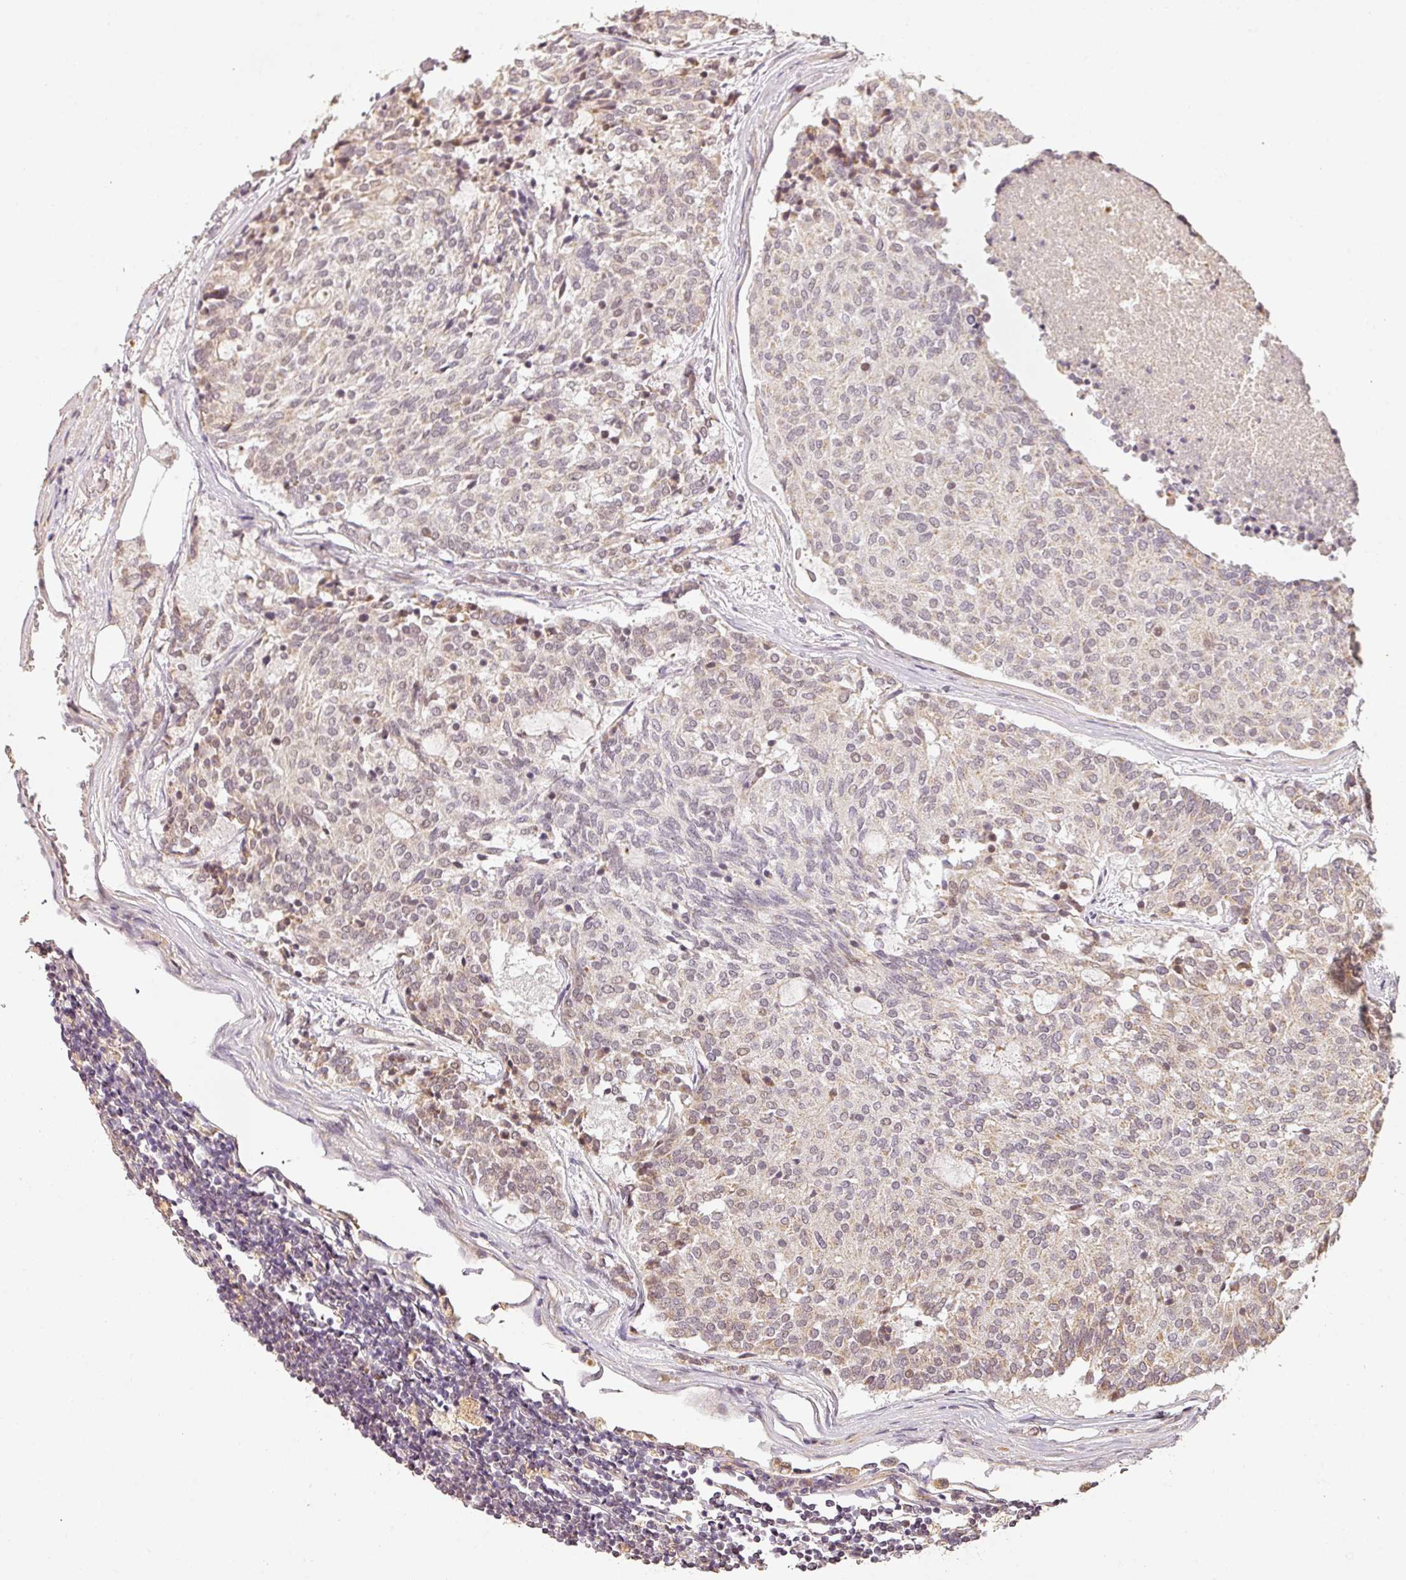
{"staining": {"intensity": "weak", "quantity": "25%-75%", "location": "cytoplasmic/membranous"}, "tissue": "carcinoid", "cell_type": "Tumor cells", "image_type": "cancer", "snomed": [{"axis": "morphology", "description": "Carcinoid, malignant, NOS"}, {"axis": "topography", "description": "Pancreas"}], "caption": "Tumor cells show low levels of weak cytoplasmic/membranous expression in approximately 25%-75% of cells in carcinoid. The protein is stained brown, and the nuclei are stained in blue (DAB IHC with brightfield microscopy, high magnification).", "gene": "BPIFB3", "patient": {"sex": "female", "age": 54}}